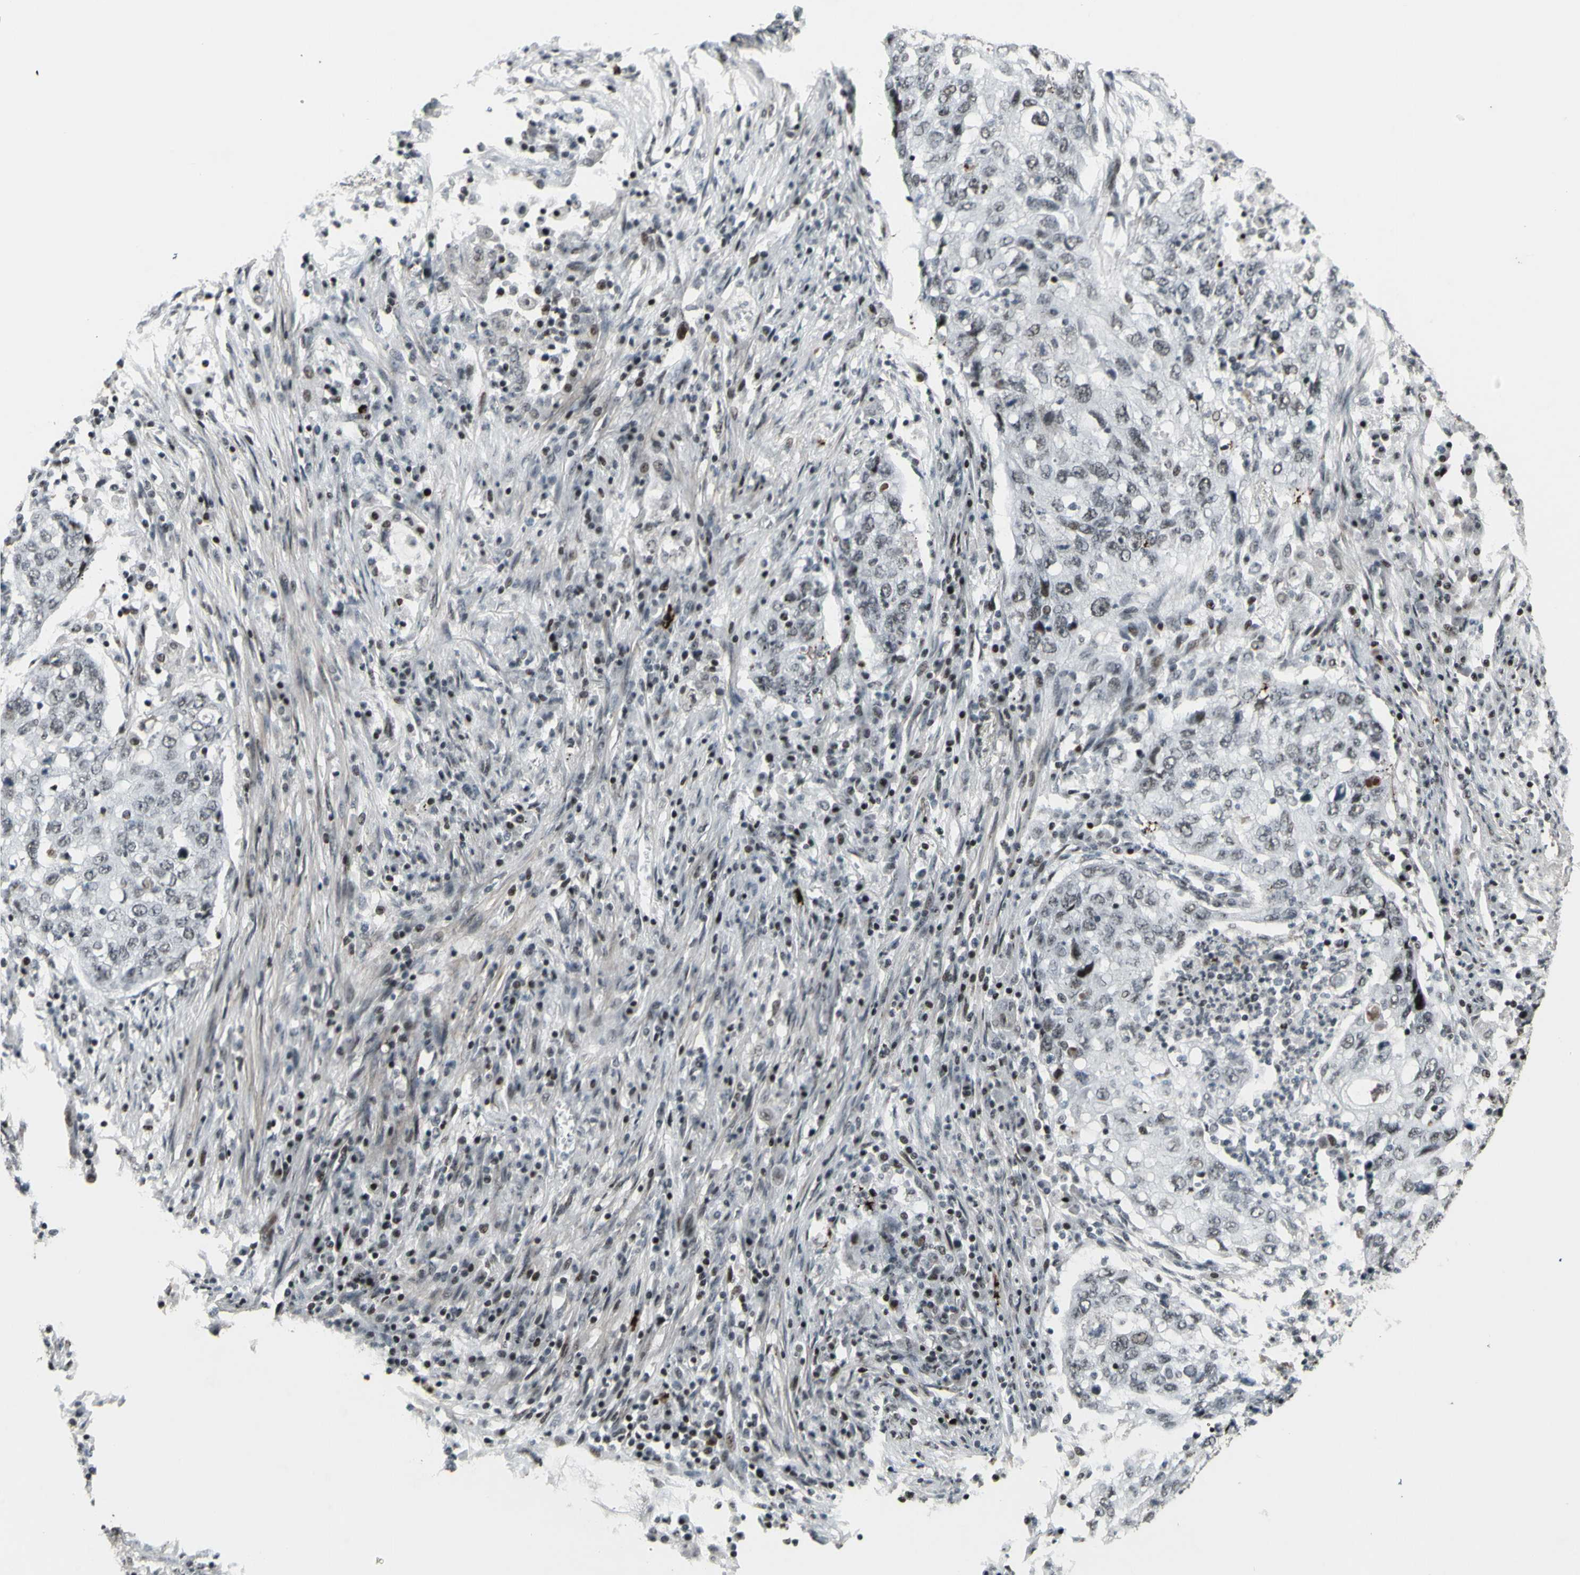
{"staining": {"intensity": "negative", "quantity": "none", "location": "none"}, "tissue": "lung cancer", "cell_type": "Tumor cells", "image_type": "cancer", "snomed": [{"axis": "morphology", "description": "Squamous cell carcinoma, NOS"}, {"axis": "topography", "description": "Lung"}], "caption": "An IHC micrograph of lung squamous cell carcinoma is shown. There is no staining in tumor cells of lung squamous cell carcinoma.", "gene": "SUPT6H", "patient": {"sex": "female", "age": 63}}